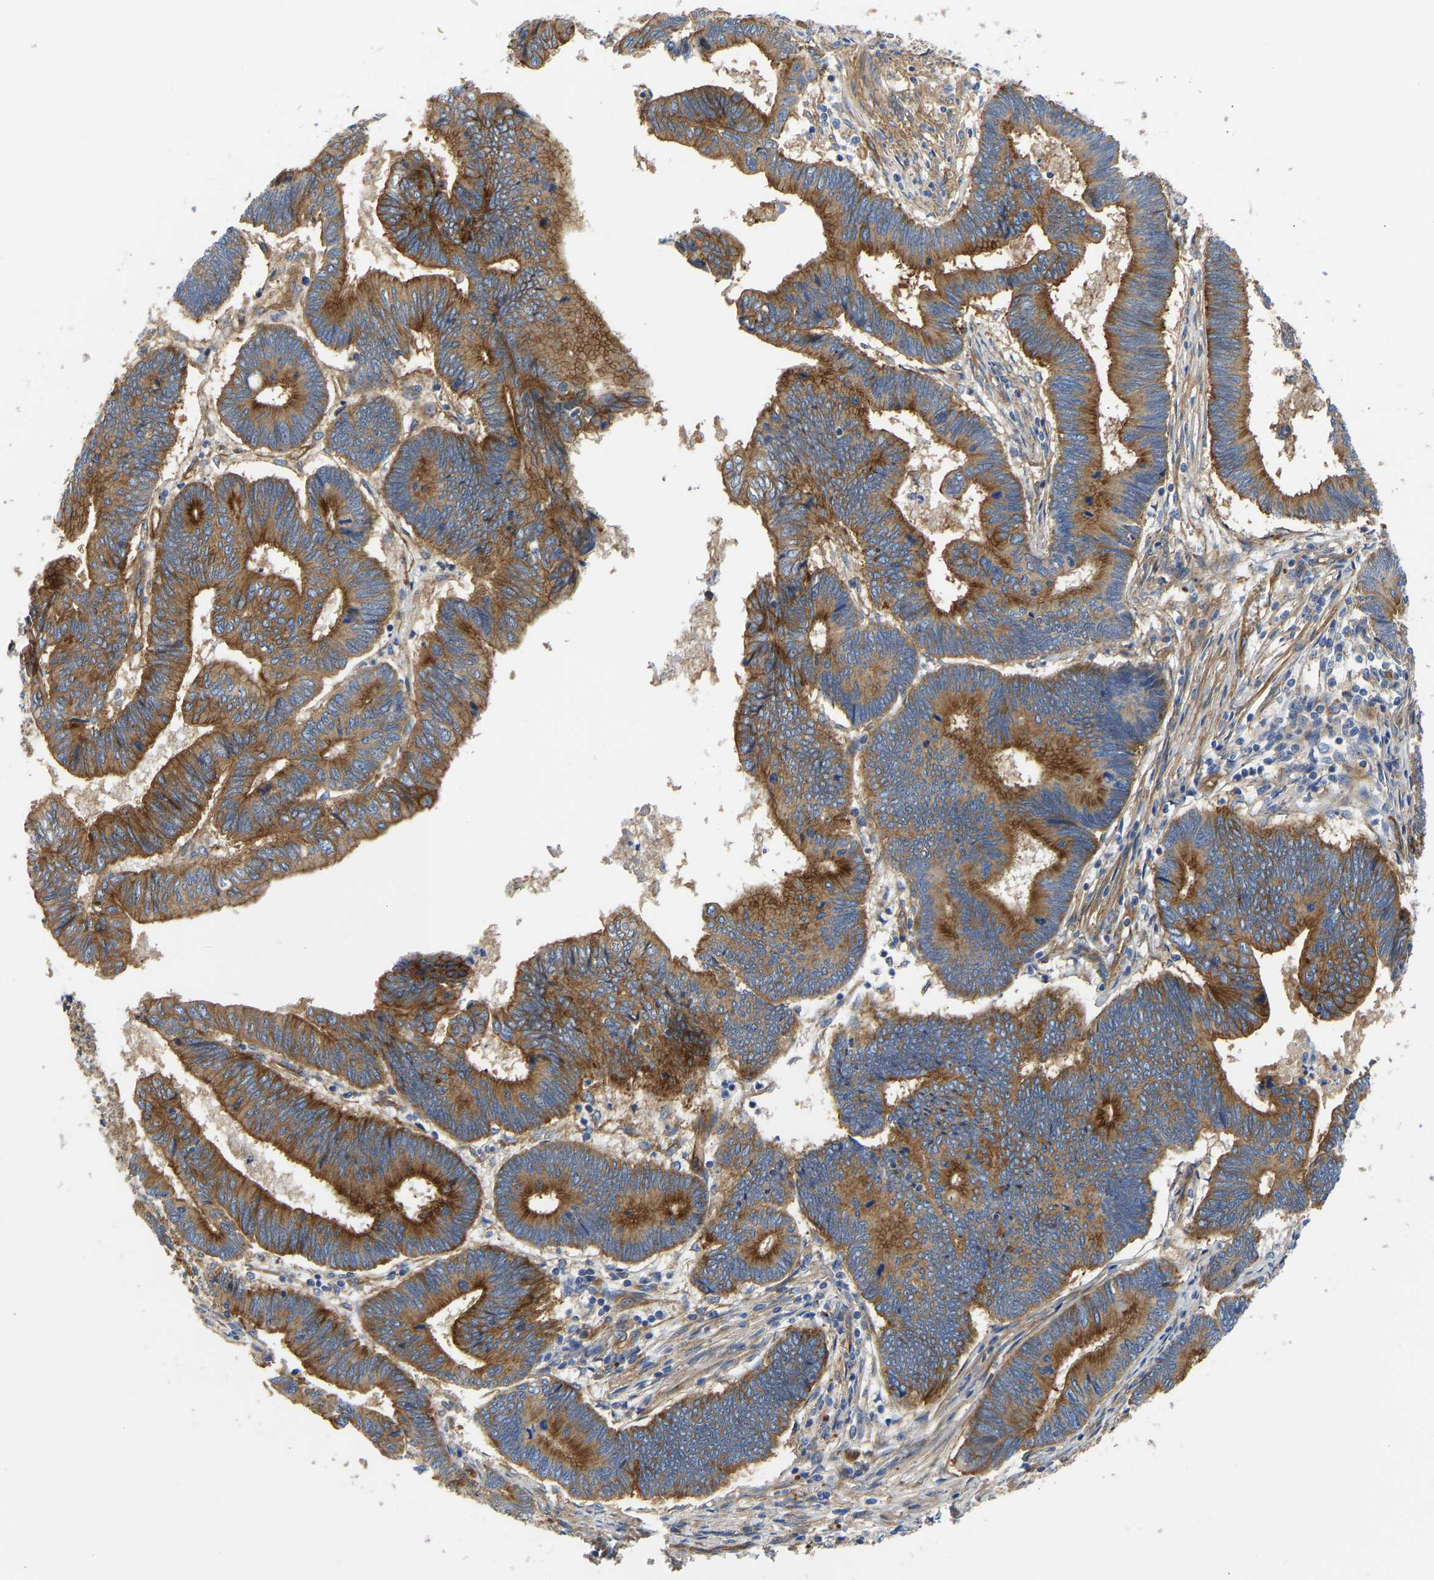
{"staining": {"intensity": "strong", "quantity": ">75%", "location": "cytoplasmic/membranous"}, "tissue": "pancreatic cancer", "cell_type": "Tumor cells", "image_type": "cancer", "snomed": [{"axis": "morphology", "description": "Adenocarcinoma, NOS"}, {"axis": "topography", "description": "Pancreas"}], "caption": "IHC (DAB (3,3'-diaminobenzidine)) staining of pancreatic cancer reveals strong cytoplasmic/membranous protein expression in about >75% of tumor cells.", "gene": "MYO1C", "patient": {"sex": "female", "age": 70}}